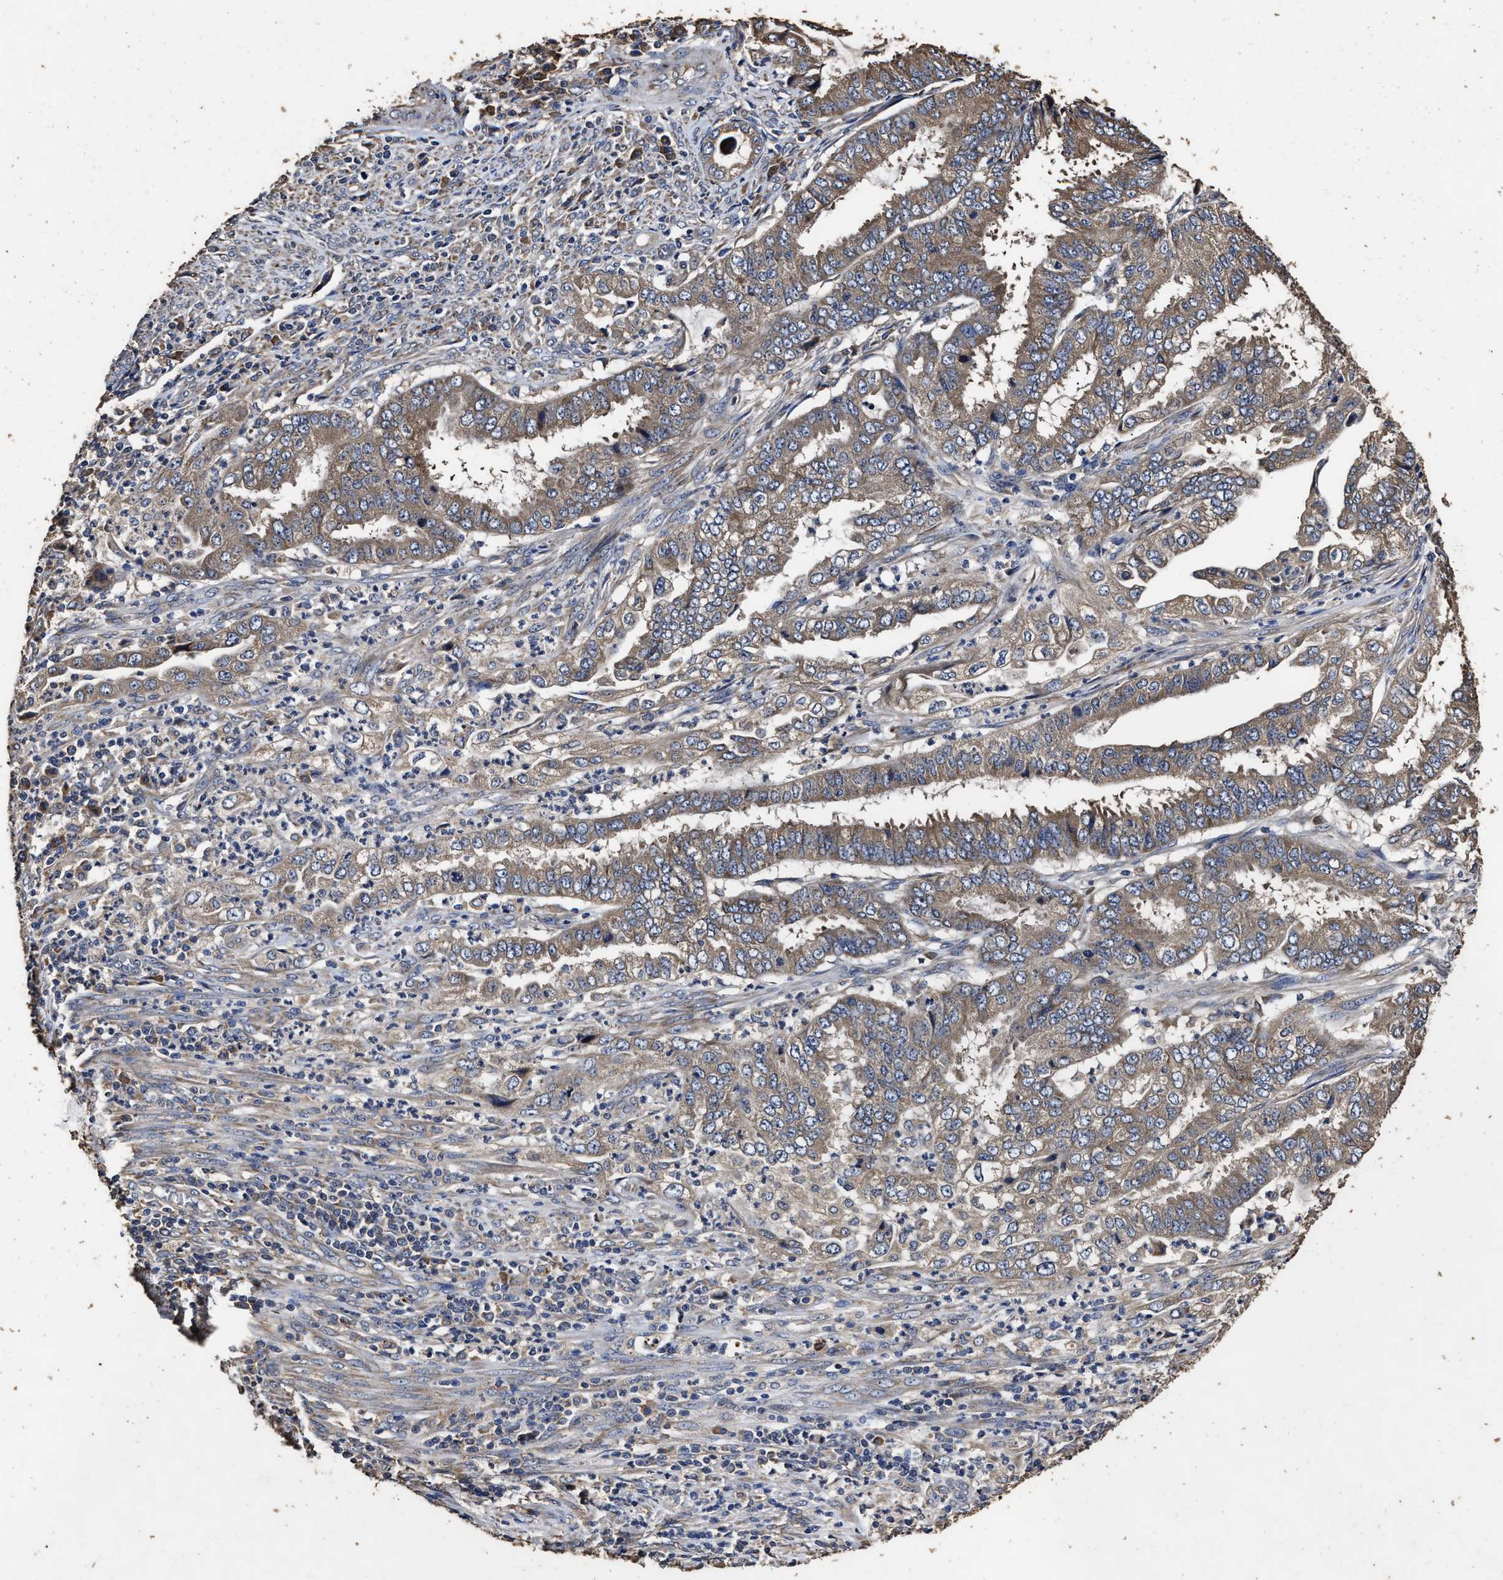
{"staining": {"intensity": "moderate", "quantity": ">75%", "location": "cytoplasmic/membranous"}, "tissue": "endometrial cancer", "cell_type": "Tumor cells", "image_type": "cancer", "snomed": [{"axis": "morphology", "description": "Adenocarcinoma, NOS"}, {"axis": "topography", "description": "Endometrium"}], "caption": "High-power microscopy captured an IHC photomicrograph of endometrial adenocarcinoma, revealing moderate cytoplasmic/membranous expression in about >75% of tumor cells.", "gene": "PPM1K", "patient": {"sex": "female", "age": 51}}